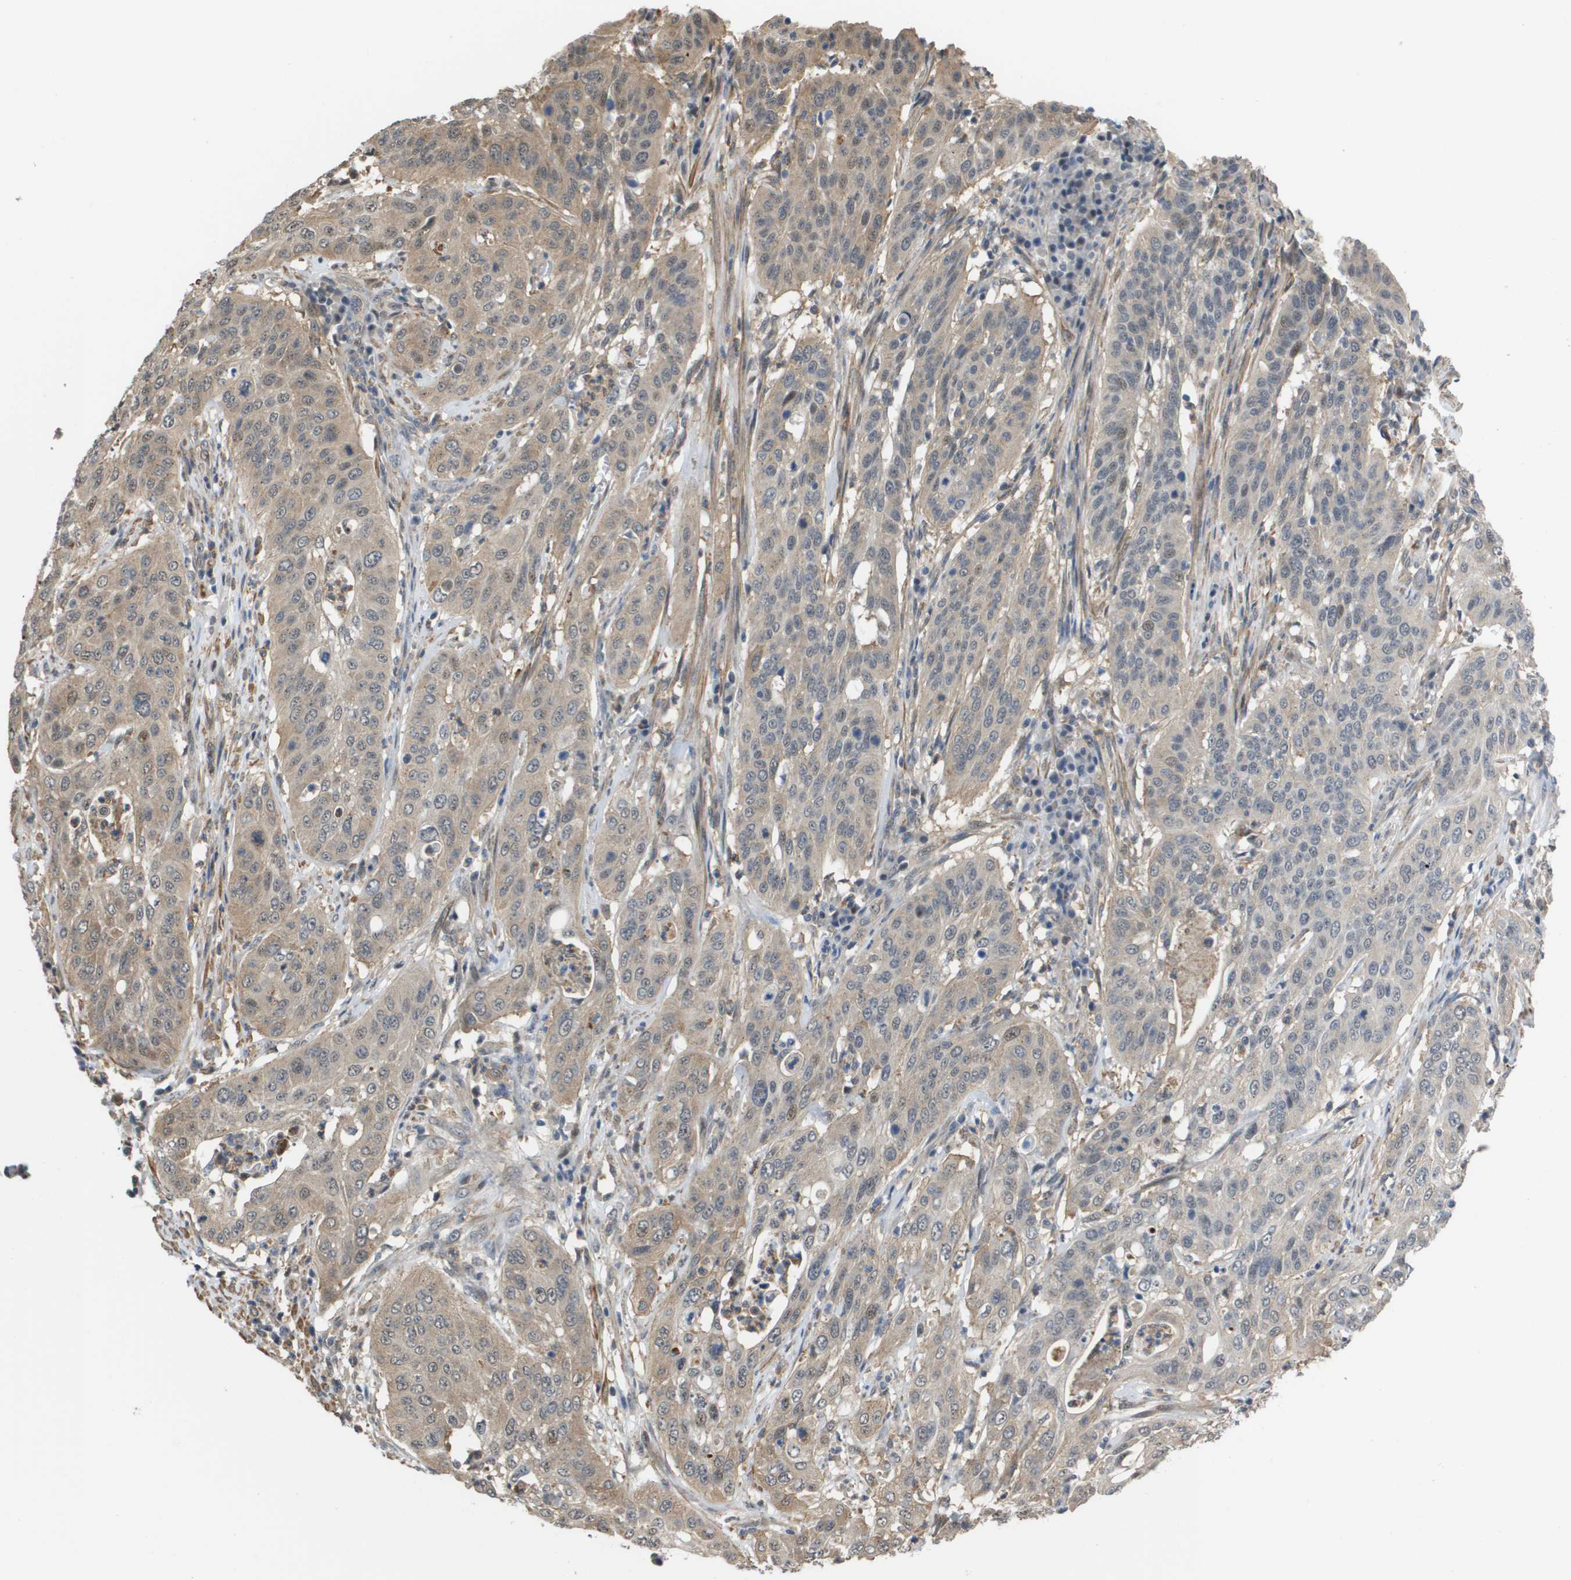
{"staining": {"intensity": "weak", "quantity": ">75%", "location": "cytoplasmic/membranous,nuclear"}, "tissue": "cervical cancer", "cell_type": "Tumor cells", "image_type": "cancer", "snomed": [{"axis": "morphology", "description": "Normal tissue, NOS"}, {"axis": "morphology", "description": "Squamous cell carcinoma, NOS"}, {"axis": "topography", "description": "Cervix"}], "caption": "DAB (3,3'-diaminobenzidine) immunohistochemical staining of human cervical cancer (squamous cell carcinoma) exhibits weak cytoplasmic/membranous and nuclear protein positivity in approximately >75% of tumor cells.", "gene": "RNF112", "patient": {"sex": "female", "age": 39}}